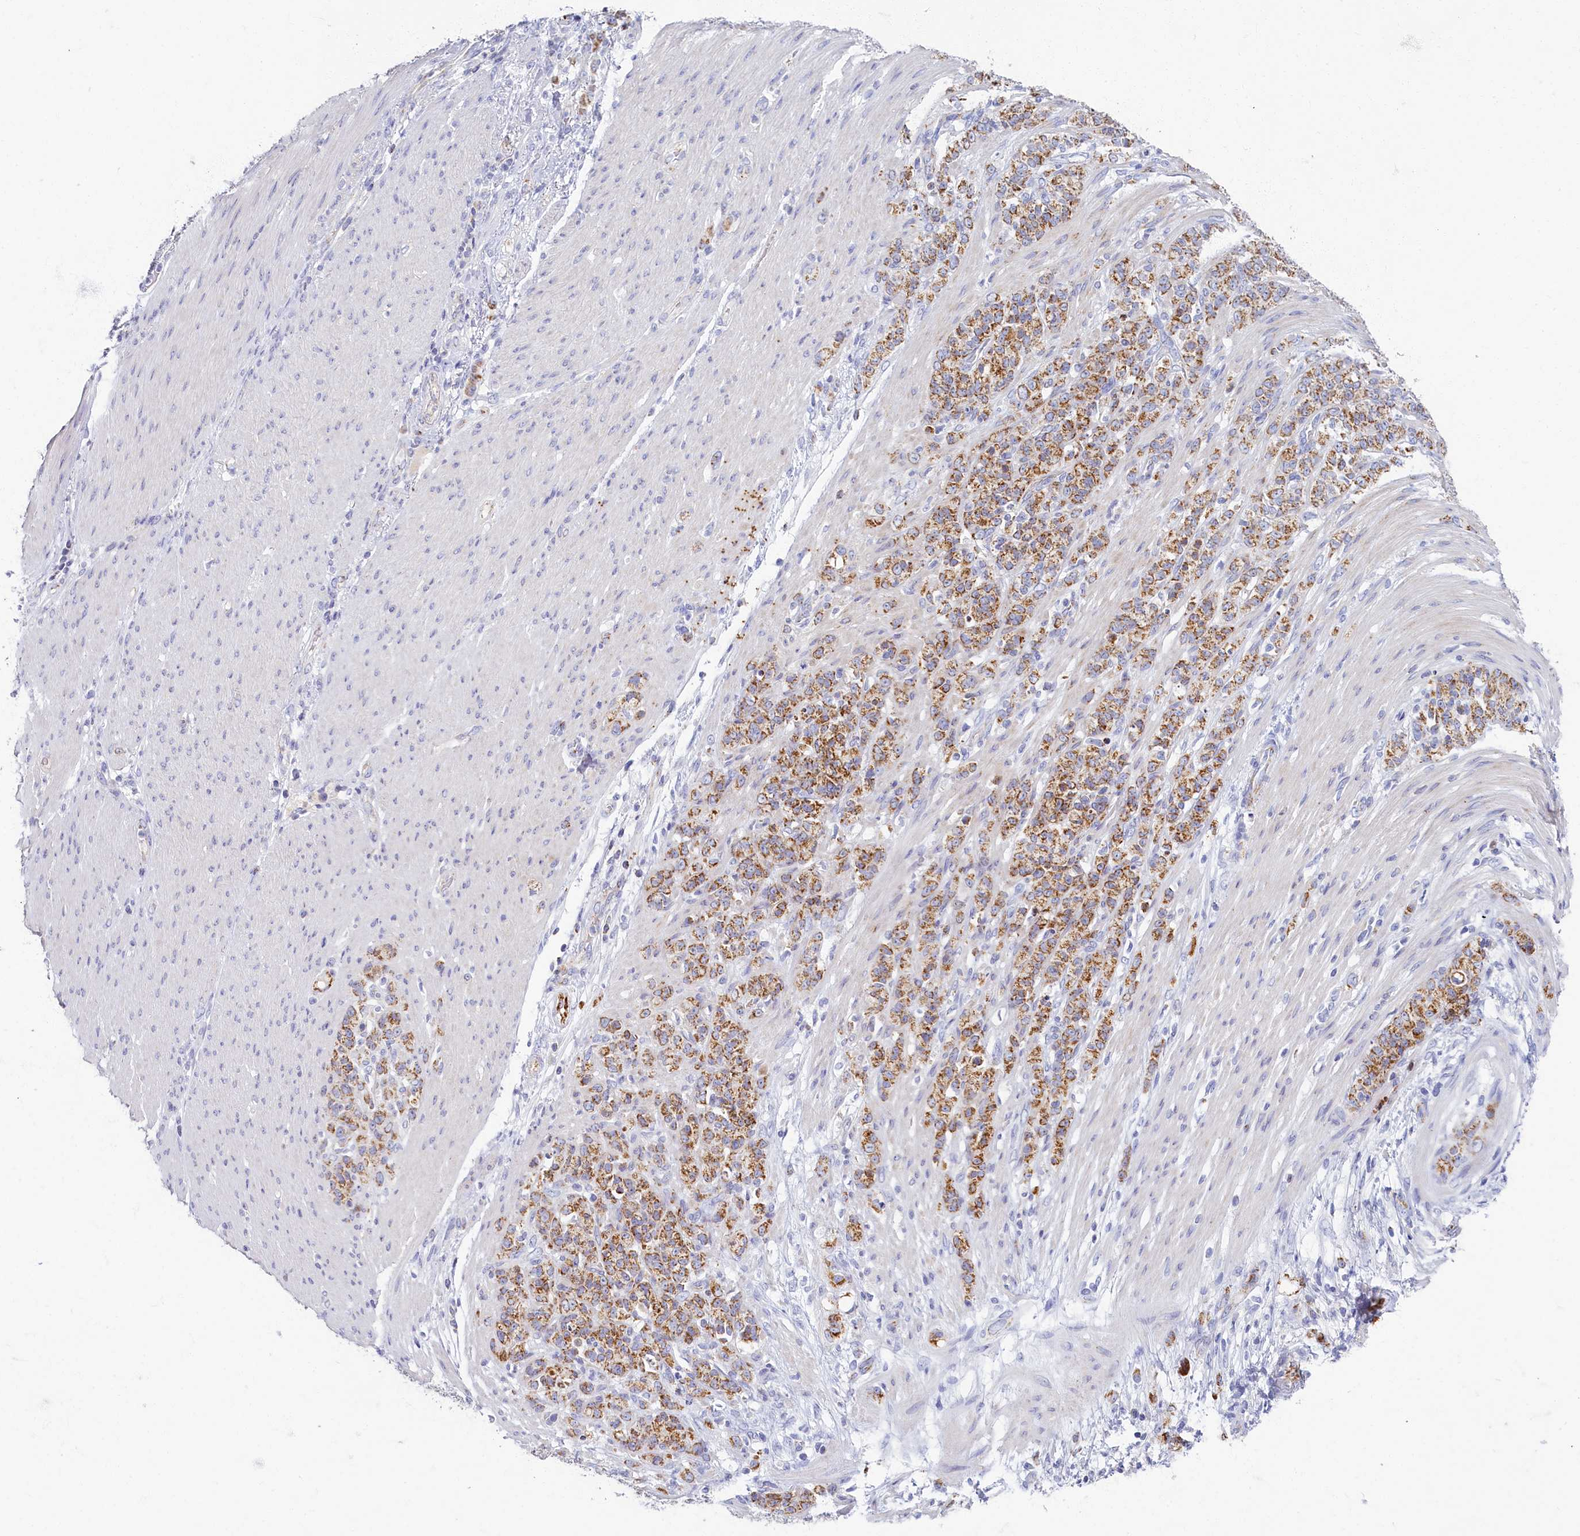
{"staining": {"intensity": "moderate", "quantity": ">75%", "location": "cytoplasmic/membranous"}, "tissue": "stomach cancer", "cell_type": "Tumor cells", "image_type": "cancer", "snomed": [{"axis": "morphology", "description": "Adenocarcinoma, NOS"}, {"axis": "topography", "description": "Stomach"}], "caption": "Immunohistochemistry (IHC) (DAB (3,3'-diaminobenzidine)) staining of human adenocarcinoma (stomach) displays moderate cytoplasmic/membranous protein expression in approximately >75% of tumor cells.", "gene": "OCIAD2", "patient": {"sex": "female", "age": 79}}